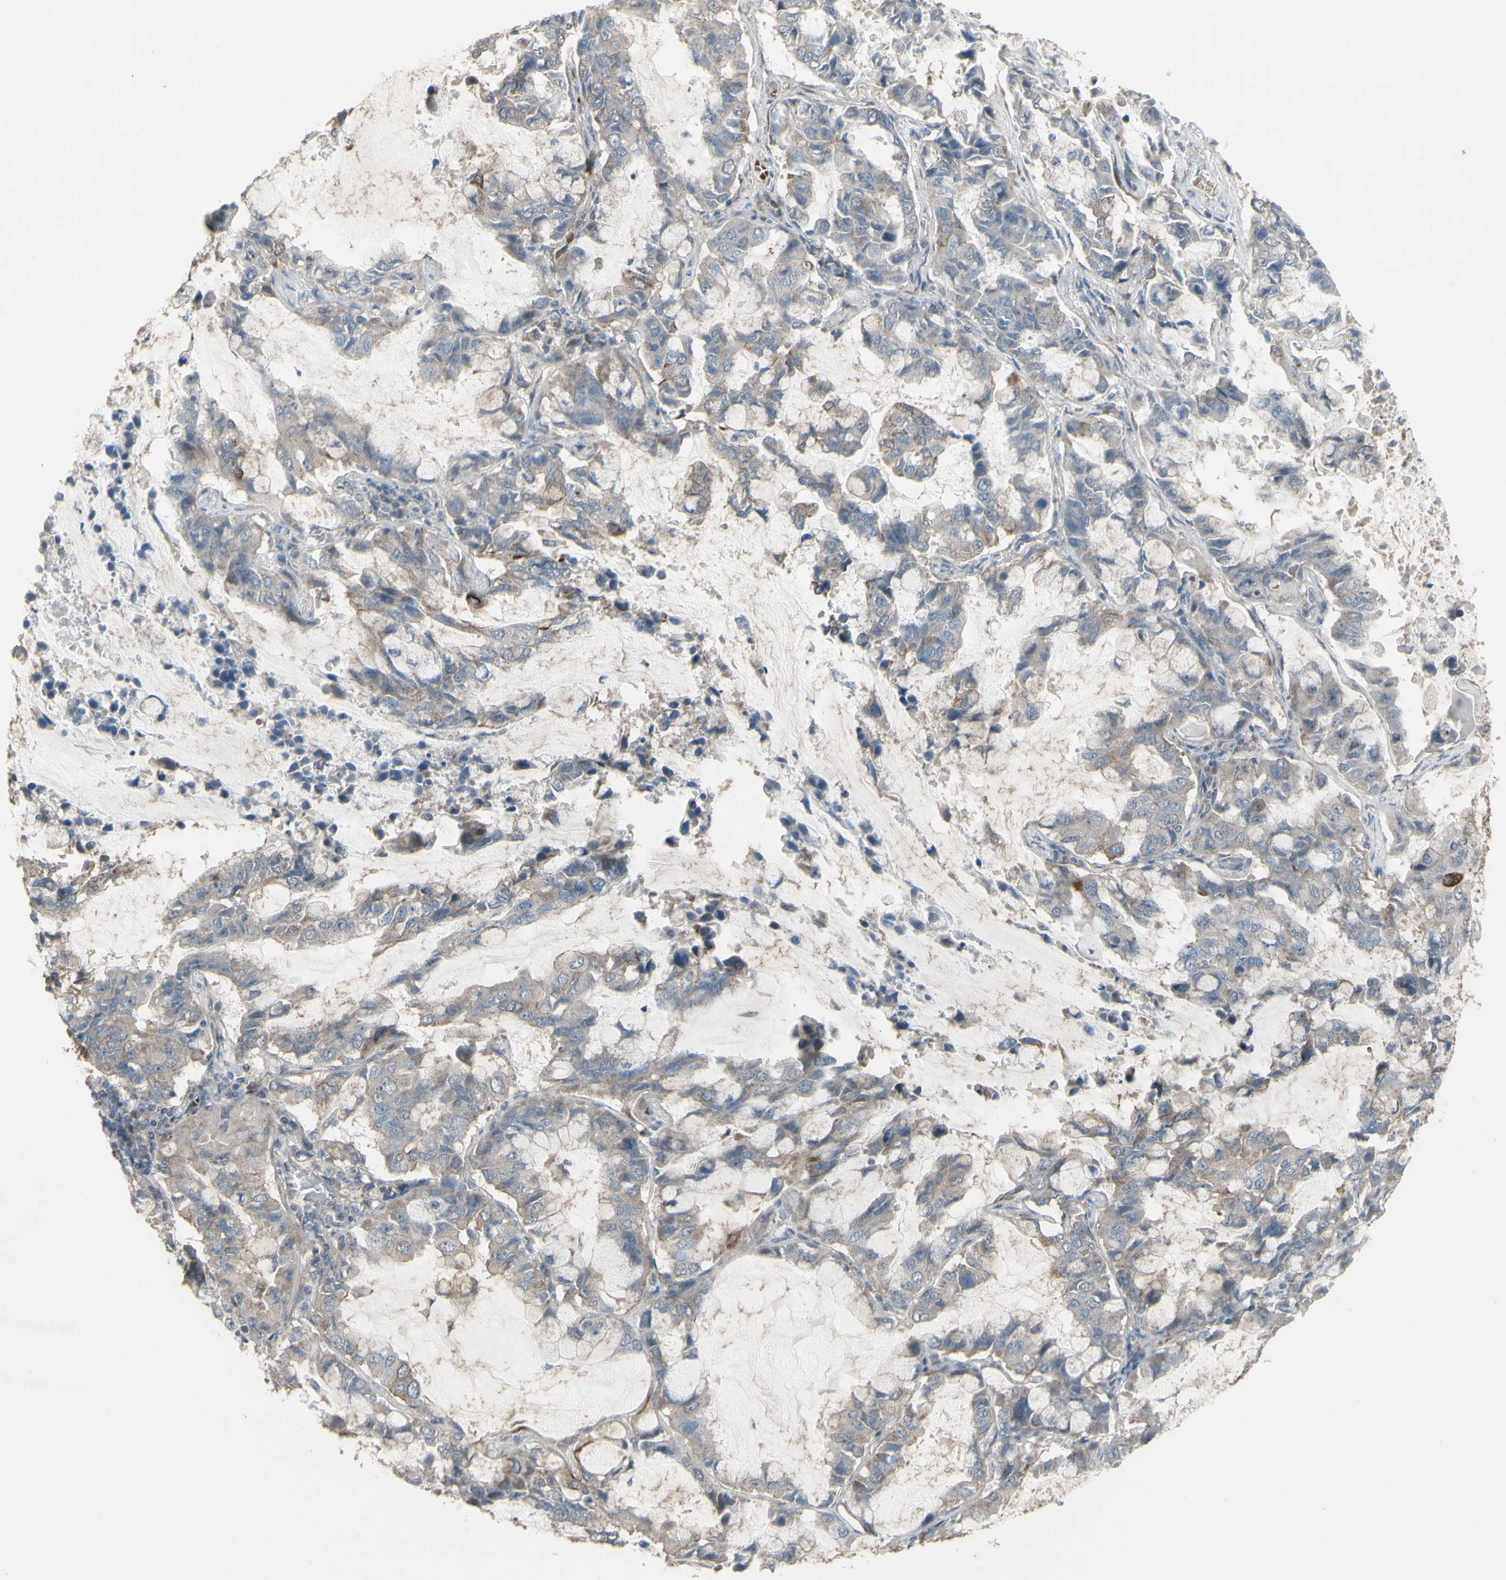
{"staining": {"intensity": "weak", "quantity": ">75%", "location": "cytoplasmic/membranous"}, "tissue": "lung cancer", "cell_type": "Tumor cells", "image_type": "cancer", "snomed": [{"axis": "morphology", "description": "Adenocarcinoma, NOS"}, {"axis": "topography", "description": "Lung"}], "caption": "DAB (3,3'-diaminobenzidine) immunohistochemical staining of human lung adenocarcinoma displays weak cytoplasmic/membranous protein positivity in approximately >75% of tumor cells.", "gene": "GRAMD1B", "patient": {"sex": "male", "age": 64}}